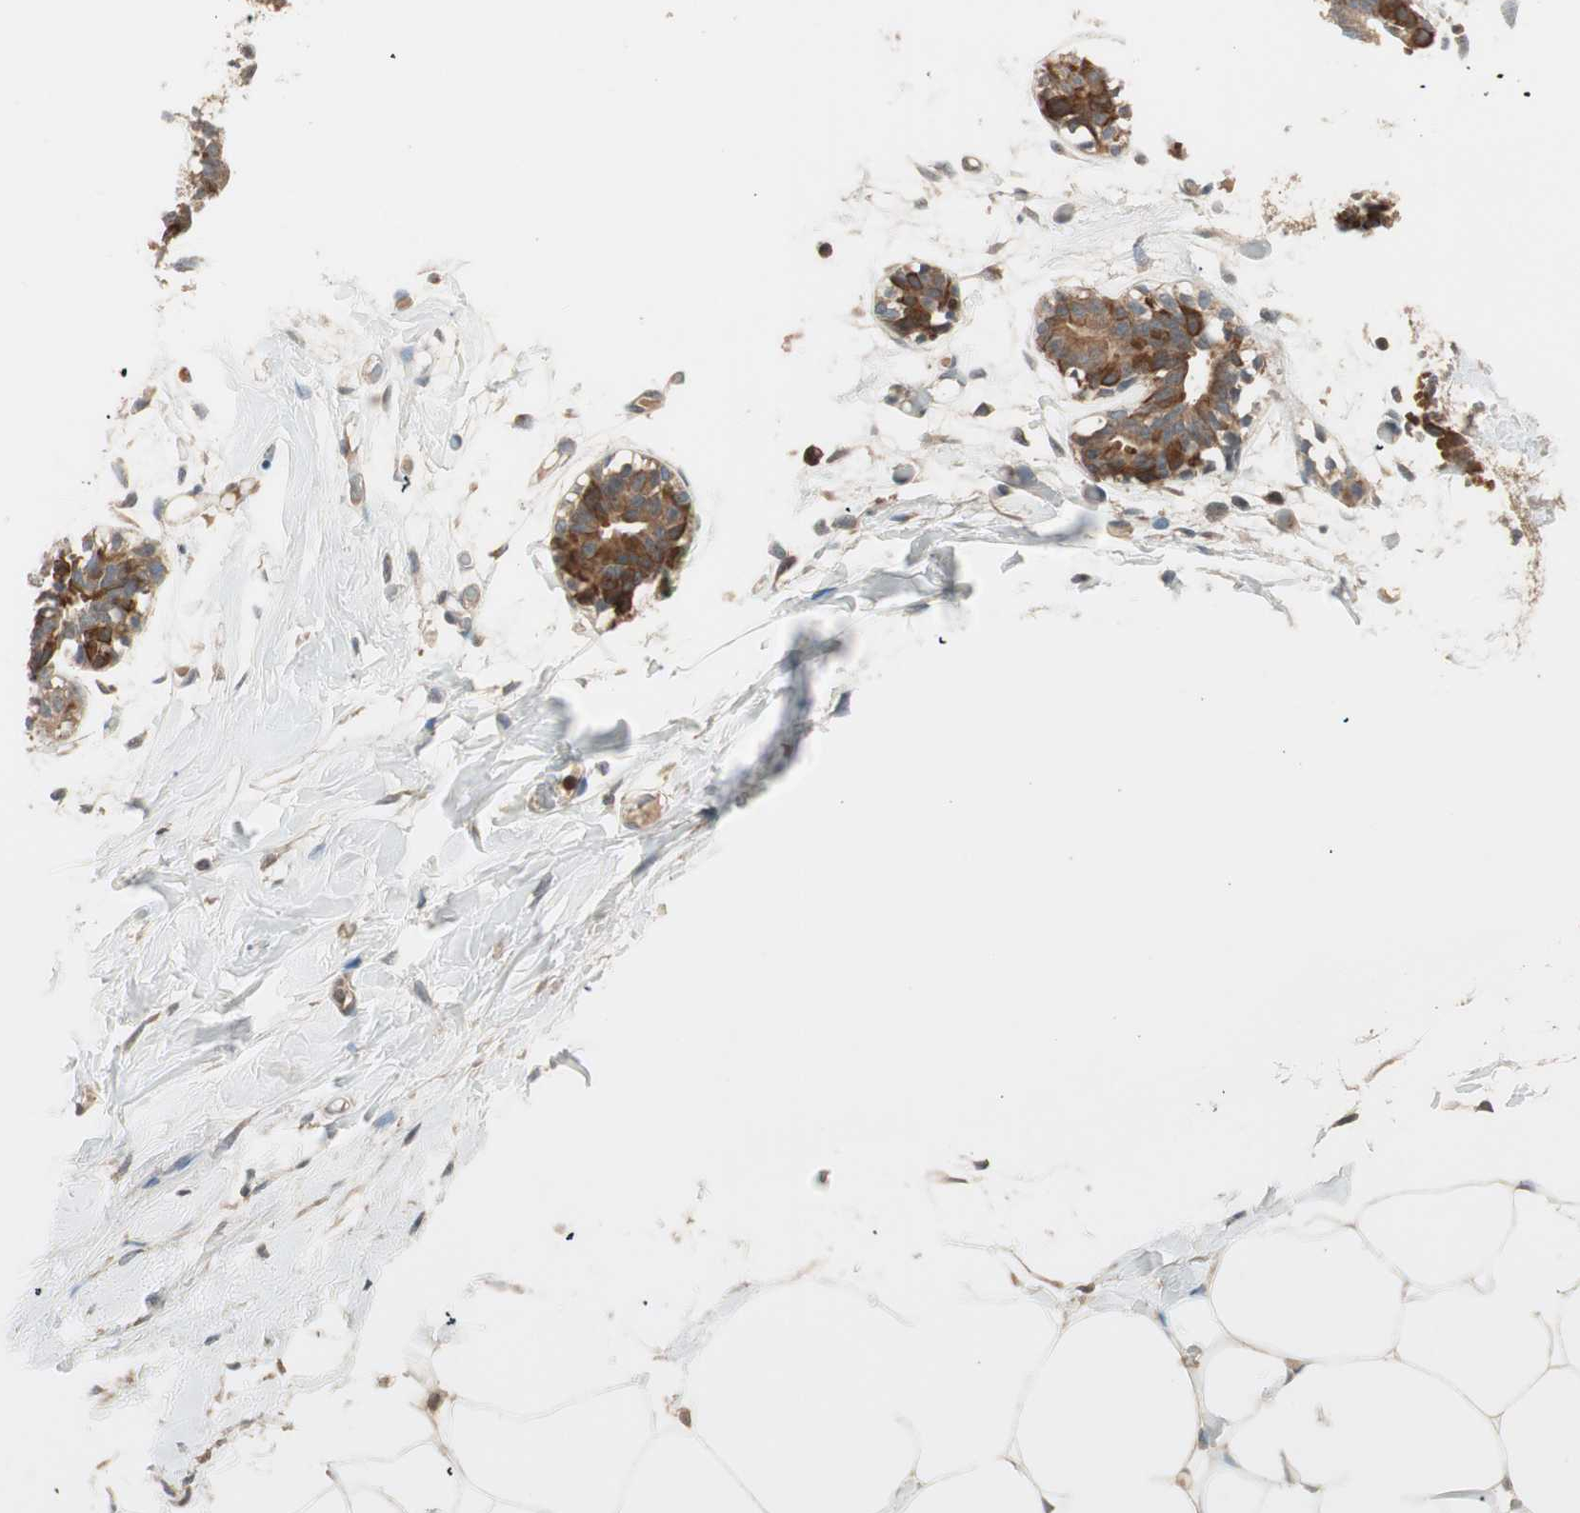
{"staining": {"intensity": "moderate", "quantity": "25%-75%", "location": "cytoplasmic/membranous"}, "tissue": "adipose tissue", "cell_type": "Adipocytes", "image_type": "normal", "snomed": [{"axis": "morphology", "description": "Normal tissue, NOS"}, {"axis": "topography", "description": "Breast"}, {"axis": "topography", "description": "Adipose tissue"}], "caption": "Human adipose tissue stained with a protein marker shows moderate staining in adipocytes.", "gene": "TRIM21", "patient": {"sex": "female", "age": 25}}